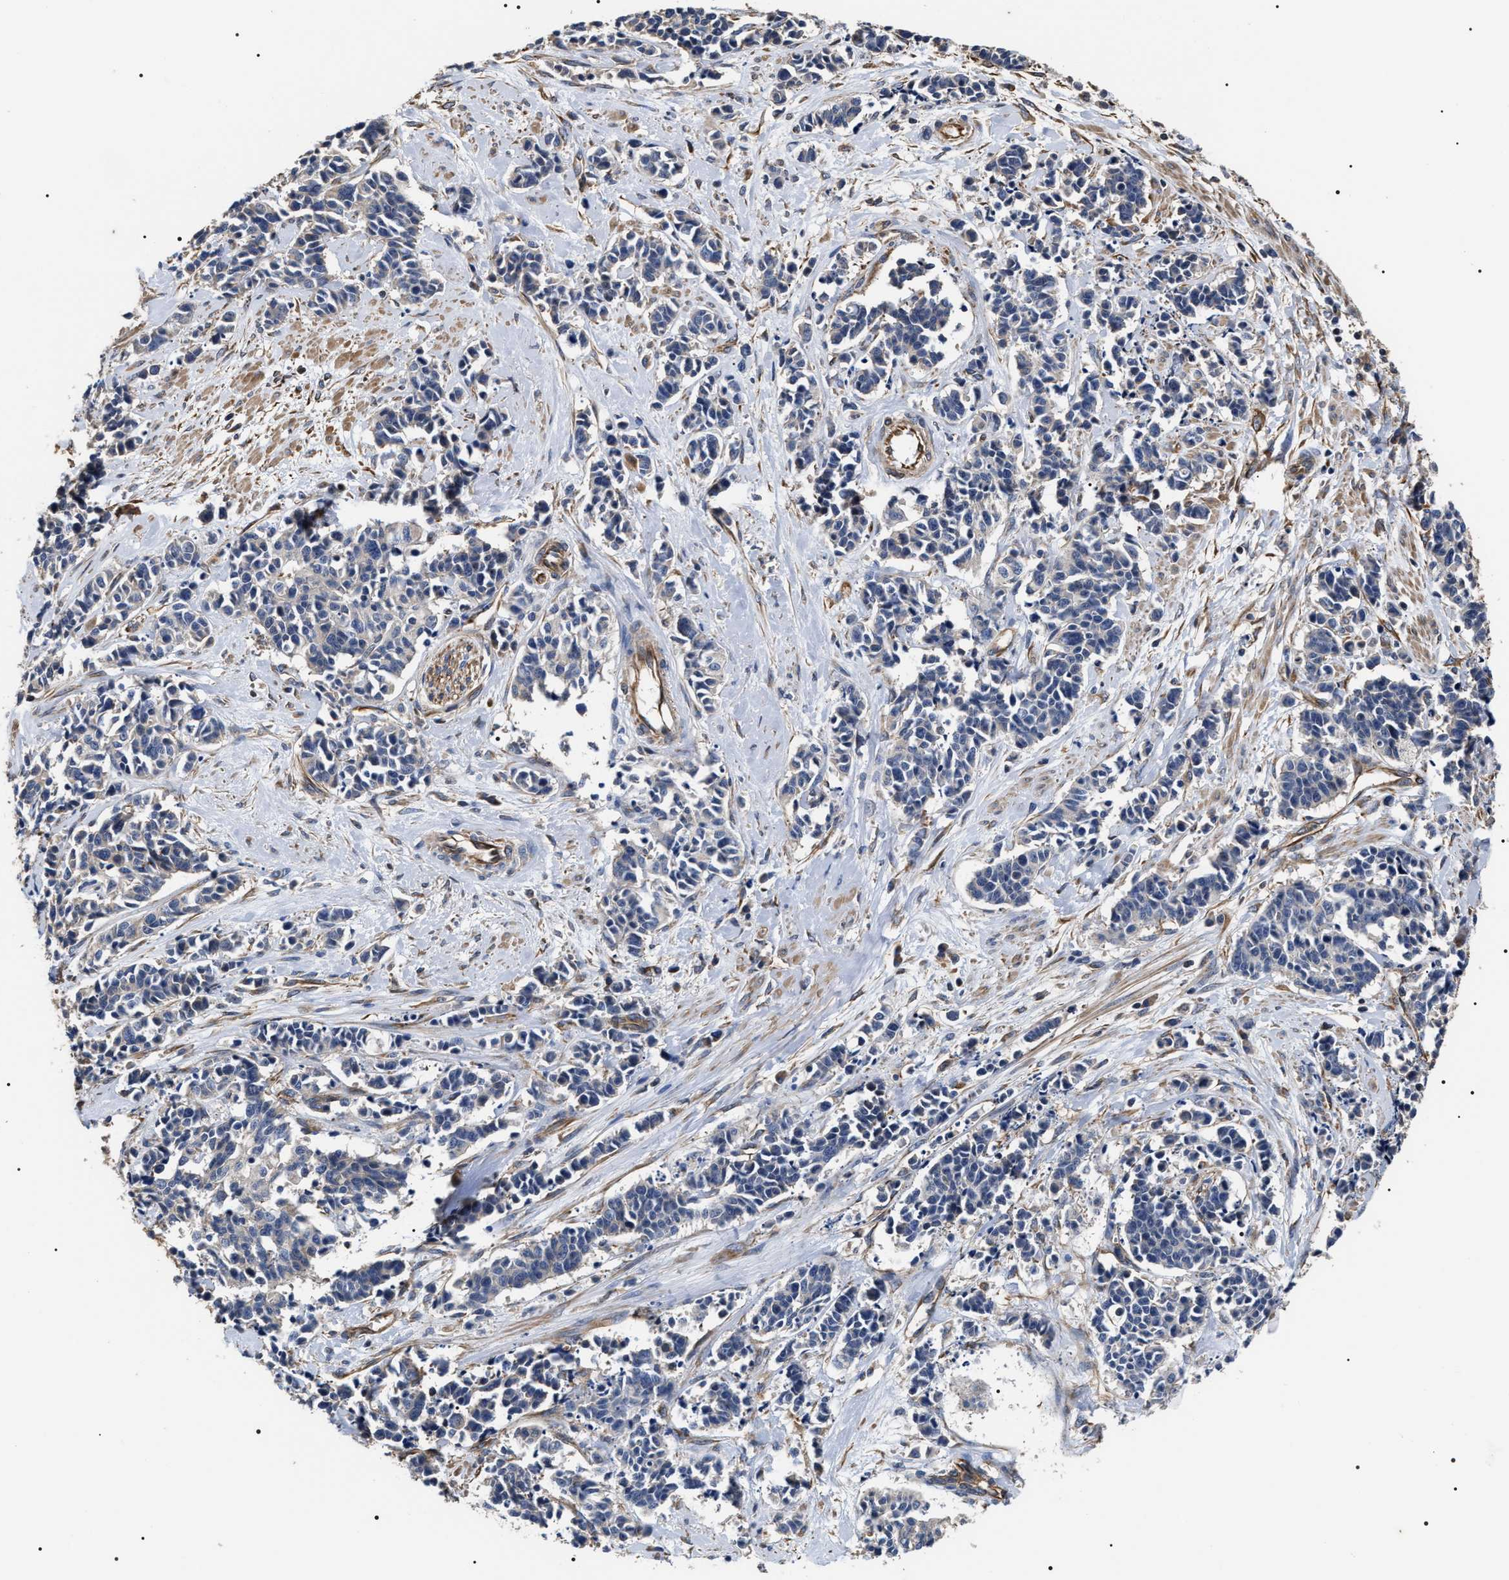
{"staining": {"intensity": "negative", "quantity": "none", "location": "none"}, "tissue": "cervical cancer", "cell_type": "Tumor cells", "image_type": "cancer", "snomed": [{"axis": "morphology", "description": "Squamous cell carcinoma, NOS"}, {"axis": "topography", "description": "Cervix"}], "caption": "Tumor cells show no significant protein expression in squamous cell carcinoma (cervical).", "gene": "TSPAN33", "patient": {"sex": "female", "age": 35}}